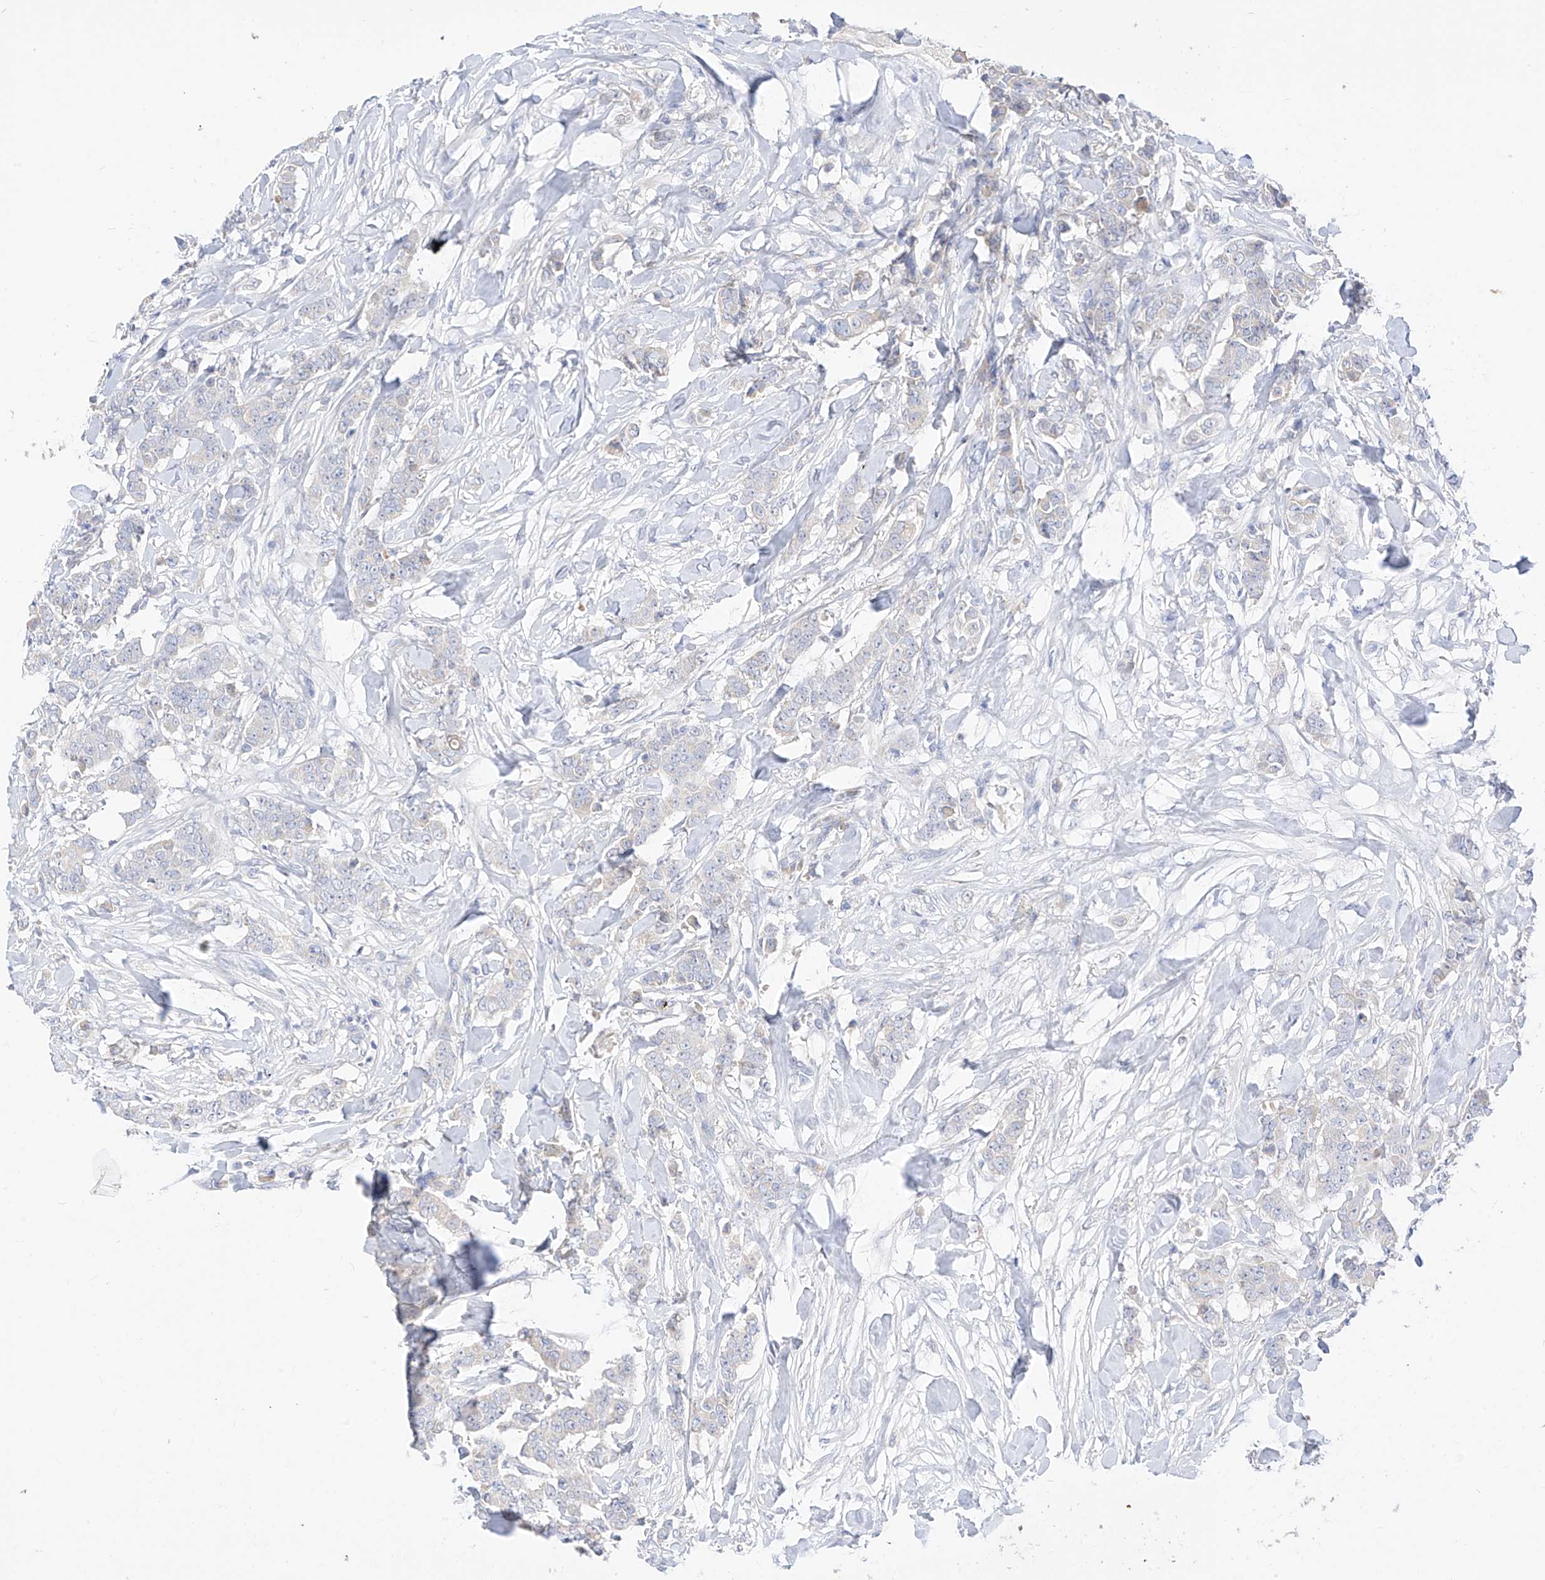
{"staining": {"intensity": "negative", "quantity": "none", "location": "none"}, "tissue": "breast cancer", "cell_type": "Tumor cells", "image_type": "cancer", "snomed": [{"axis": "morphology", "description": "Duct carcinoma"}, {"axis": "topography", "description": "Breast"}], "caption": "Tumor cells show no significant staining in breast cancer (infiltrating ductal carcinoma).", "gene": "RASA2", "patient": {"sex": "female", "age": 40}}